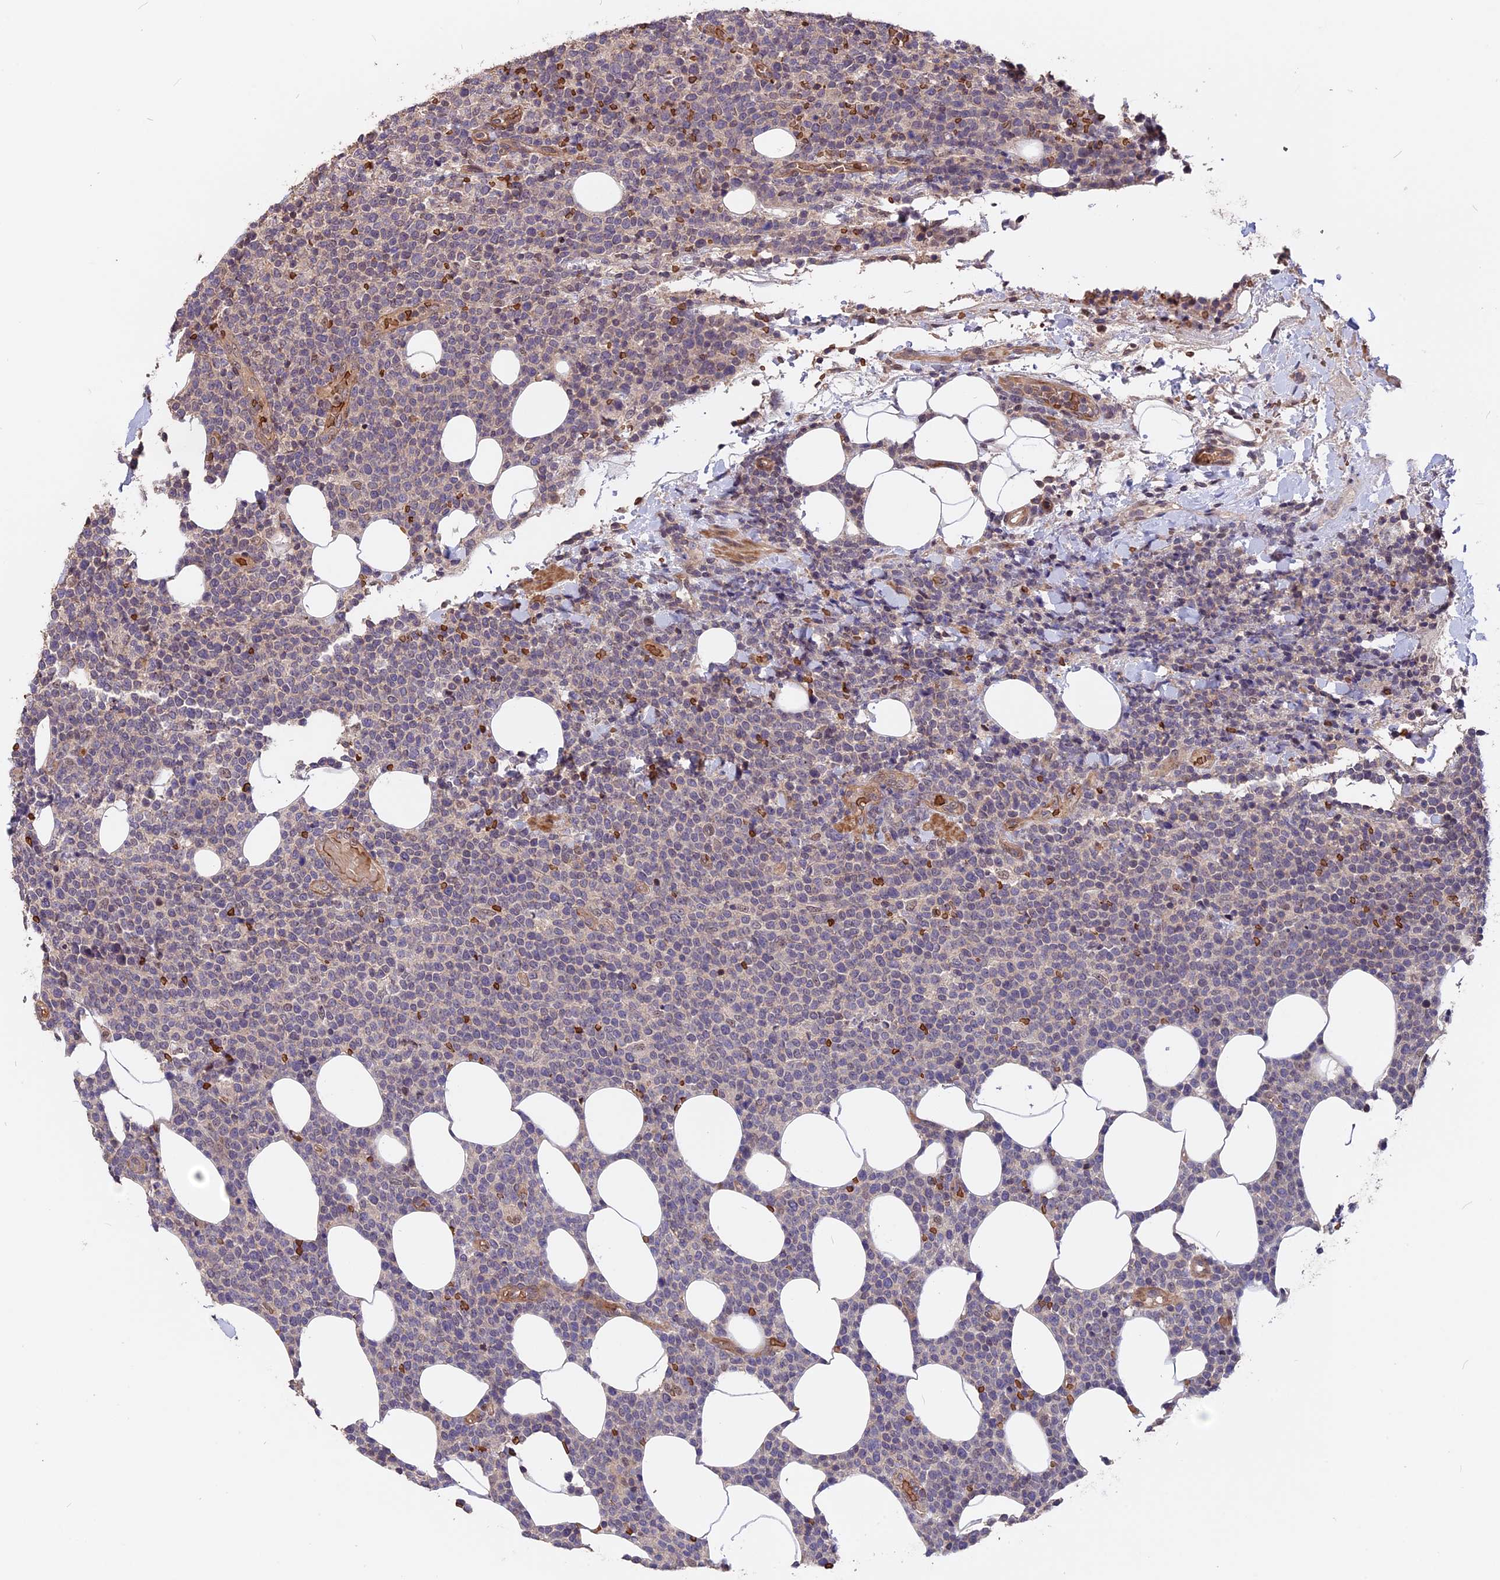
{"staining": {"intensity": "negative", "quantity": "none", "location": "none"}, "tissue": "lymphoma", "cell_type": "Tumor cells", "image_type": "cancer", "snomed": [{"axis": "morphology", "description": "Malignant lymphoma, non-Hodgkin's type, High grade"}, {"axis": "topography", "description": "Lymph node"}], "caption": "An image of human malignant lymphoma, non-Hodgkin's type (high-grade) is negative for staining in tumor cells.", "gene": "ZC3H10", "patient": {"sex": "male", "age": 61}}